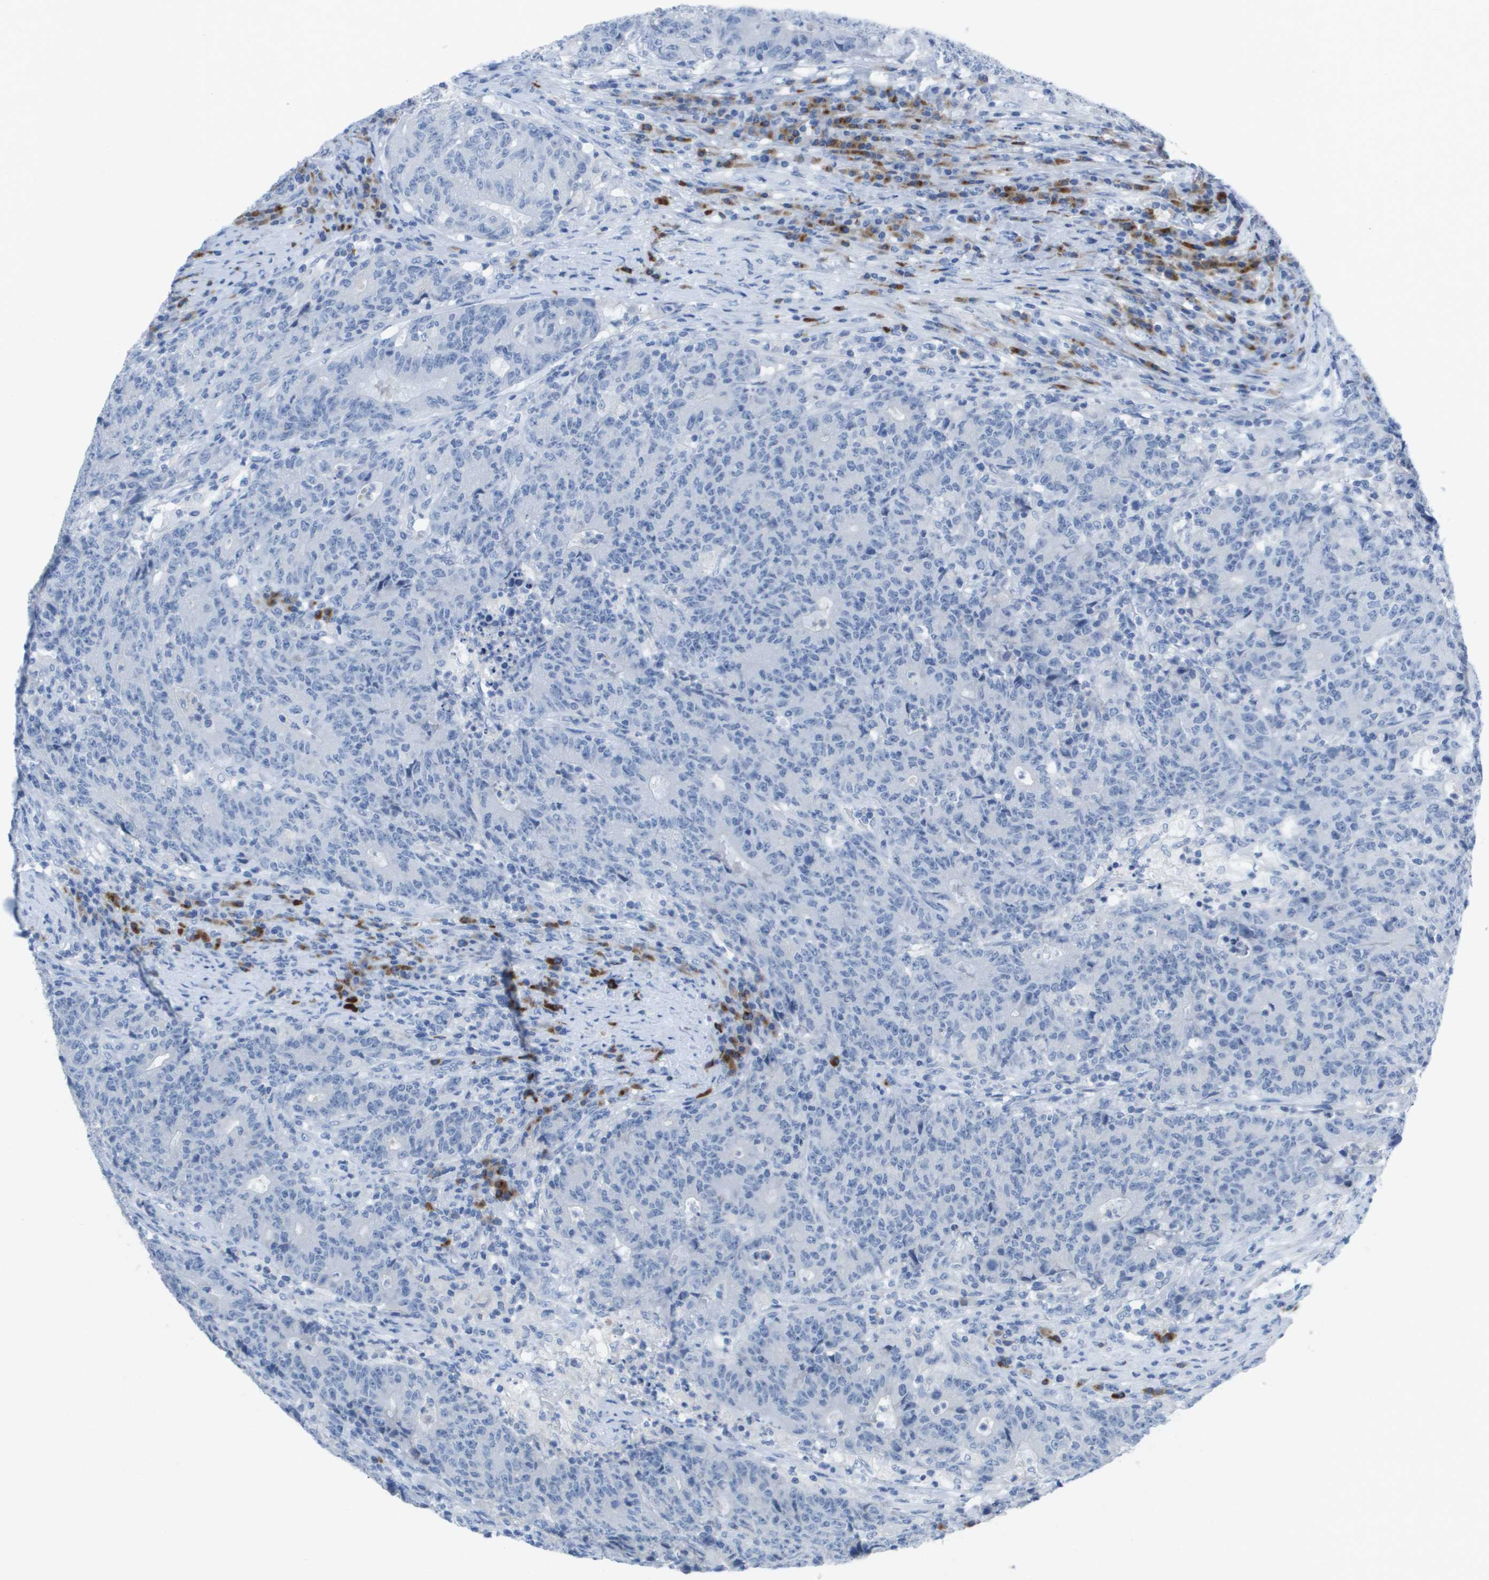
{"staining": {"intensity": "negative", "quantity": "none", "location": "none"}, "tissue": "colorectal cancer", "cell_type": "Tumor cells", "image_type": "cancer", "snomed": [{"axis": "morphology", "description": "Normal tissue, NOS"}, {"axis": "morphology", "description": "Adenocarcinoma, NOS"}, {"axis": "topography", "description": "Colon"}], "caption": "Immunohistochemical staining of colorectal cancer (adenocarcinoma) exhibits no significant expression in tumor cells. (DAB (3,3'-diaminobenzidine) IHC, high magnification).", "gene": "GPR18", "patient": {"sex": "female", "age": 75}}